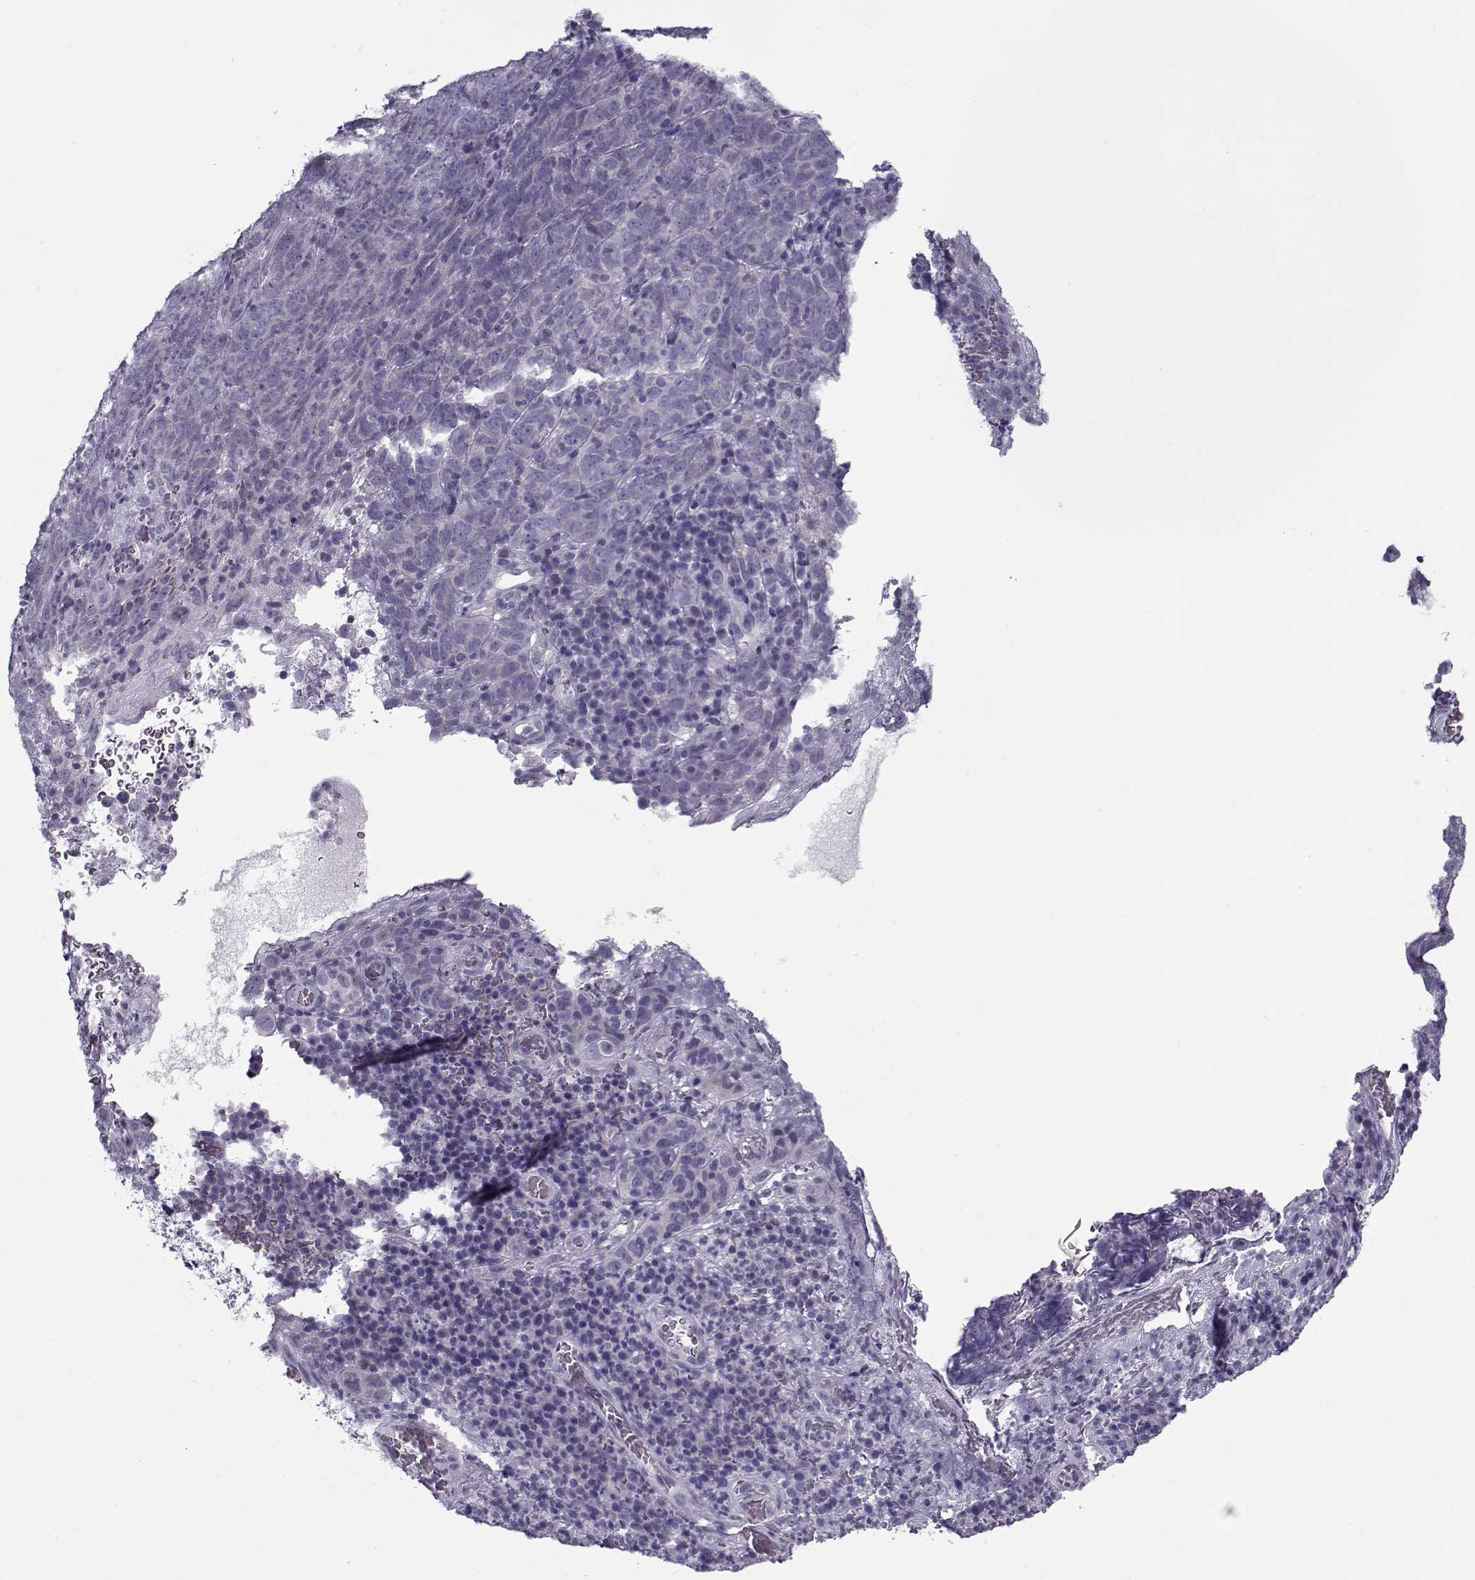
{"staining": {"intensity": "negative", "quantity": "none", "location": "none"}, "tissue": "skin cancer", "cell_type": "Tumor cells", "image_type": "cancer", "snomed": [{"axis": "morphology", "description": "Squamous cell carcinoma, NOS"}, {"axis": "topography", "description": "Skin"}, {"axis": "topography", "description": "Anal"}], "caption": "This is a histopathology image of IHC staining of squamous cell carcinoma (skin), which shows no staining in tumor cells.", "gene": "PP2D1", "patient": {"sex": "female", "age": 51}}